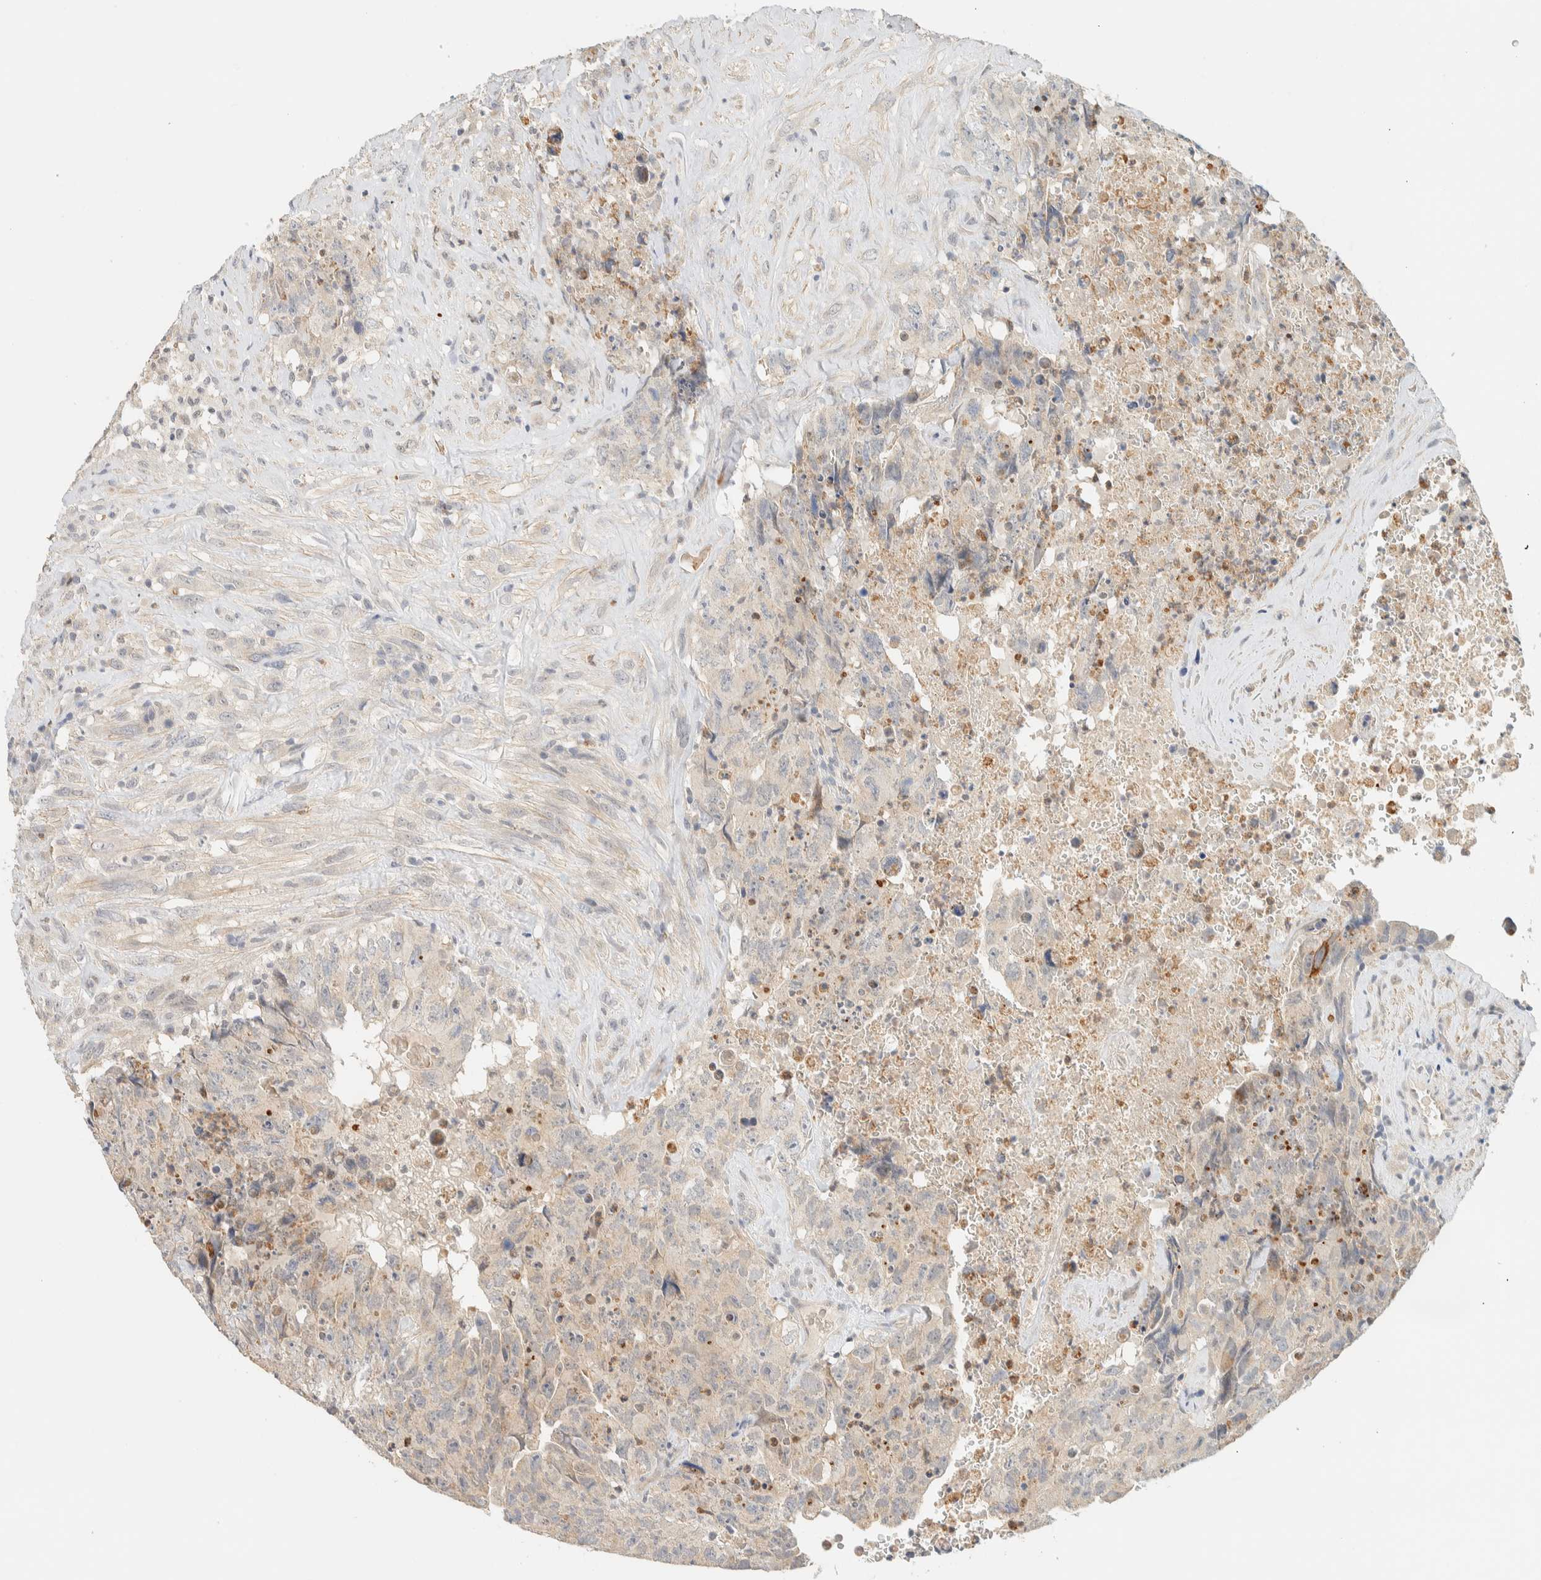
{"staining": {"intensity": "weak", "quantity": "<25%", "location": "cytoplasmic/membranous"}, "tissue": "testis cancer", "cell_type": "Tumor cells", "image_type": "cancer", "snomed": [{"axis": "morphology", "description": "Carcinoma, Embryonal, NOS"}, {"axis": "topography", "description": "Testis"}], "caption": "A high-resolution image shows immunohistochemistry (IHC) staining of testis cancer (embryonal carcinoma), which demonstrates no significant staining in tumor cells.", "gene": "TNK1", "patient": {"sex": "male", "age": 32}}